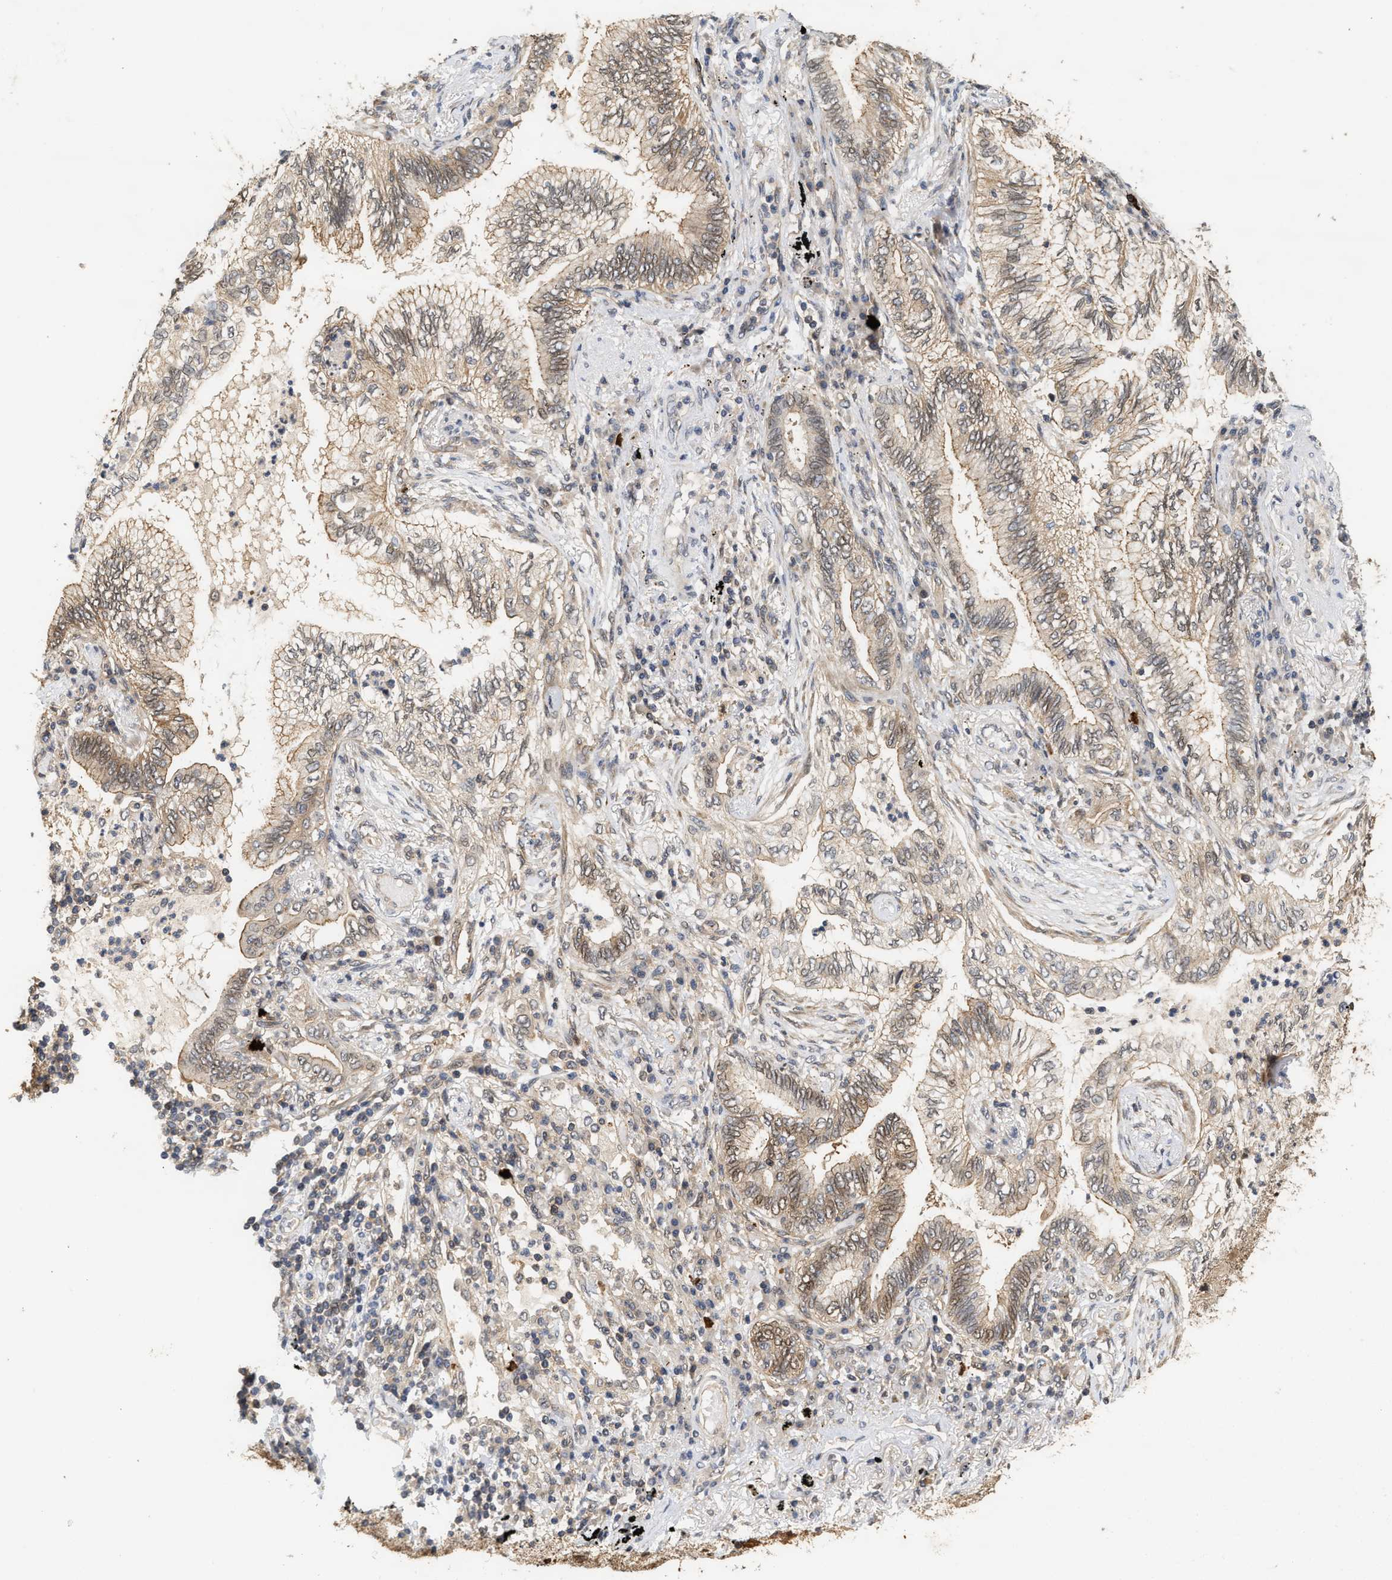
{"staining": {"intensity": "weak", "quantity": "<25%", "location": "cytoplasmic/membranous"}, "tissue": "lung cancer", "cell_type": "Tumor cells", "image_type": "cancer", "snomed": [{"axis": "morphology", "description": "Normal tissue, NOS"}, {"axis": "morphology", "description": "Adenocarcinoma, NOS"}, {"axis": "topography", "description": "Bronchus"}, {"axis": "topography", "description": "Lung"}], "caption": "A histopathology image of human lung adenocarcinoma is negative for staining in tumor cells. The staining is performed using DAB (3,3'-diaminobenzidine) brown chromogen with nuclei counter-stained in using hematoxylin.", "gene": "ABHD5", "patient": {"sex": "female", "age": 70}}